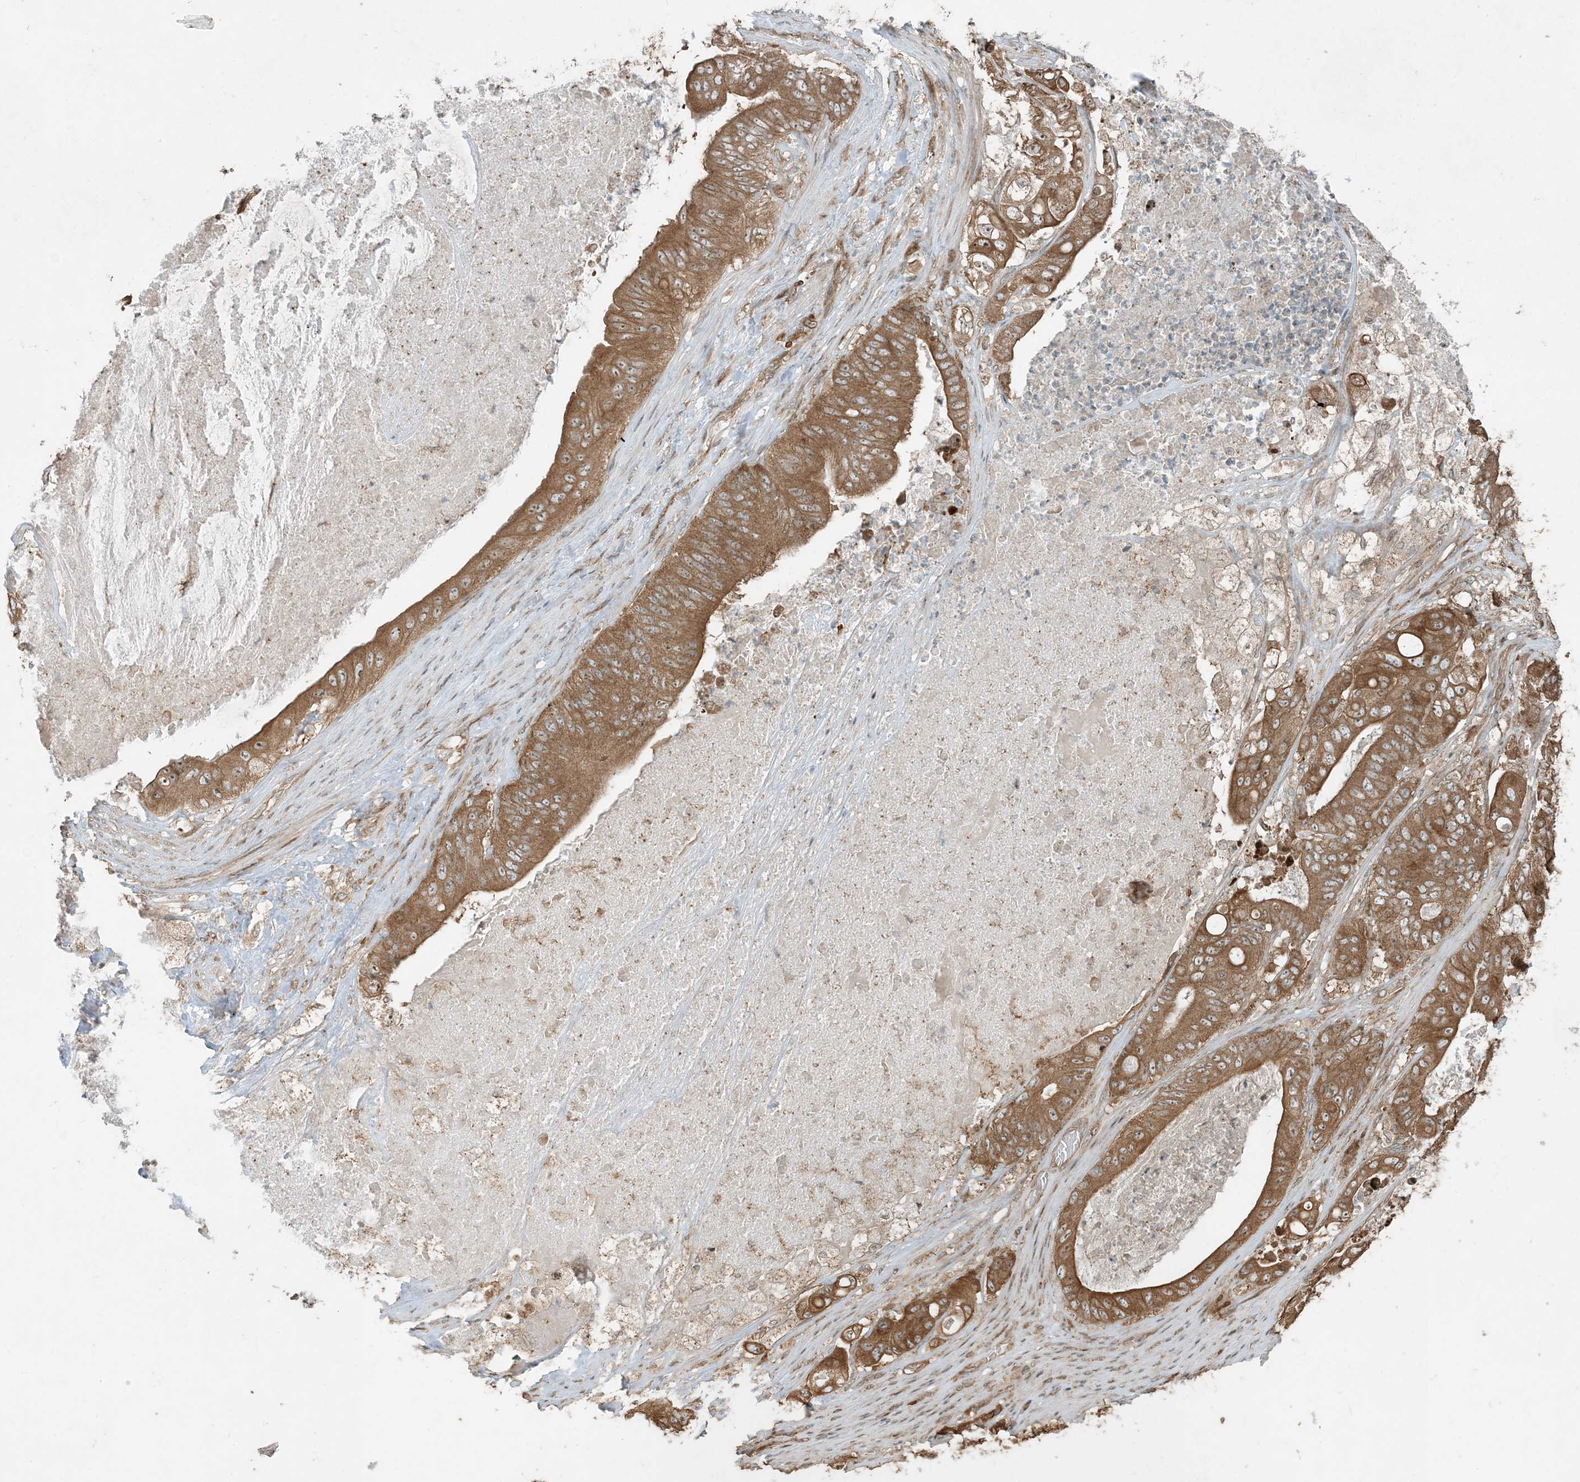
{"staining": {"intensity": "moderate", "quantity": ">75%", "location": "cytoplasmic/membranous"}, "tissue": "stomach cancer", "cell_type": "Tumor cells", "image_type": "cancer", "snomed": [{"axis": "morphology", "description": "Adenocarcinoma, NOS"}, {"axis": "topography", "description": "Stomach"}], "caption": "This photomicrograph displays adenocarcinoma (stomach) stained with IHC to label a protein in brown. The cytoplasmic/membranous of tumor cells show moderate positivity for the protein. Nuclei are counter-stained blue.", "gene": "COMMD8", "patient": {"sex": "female", "age": 73}}